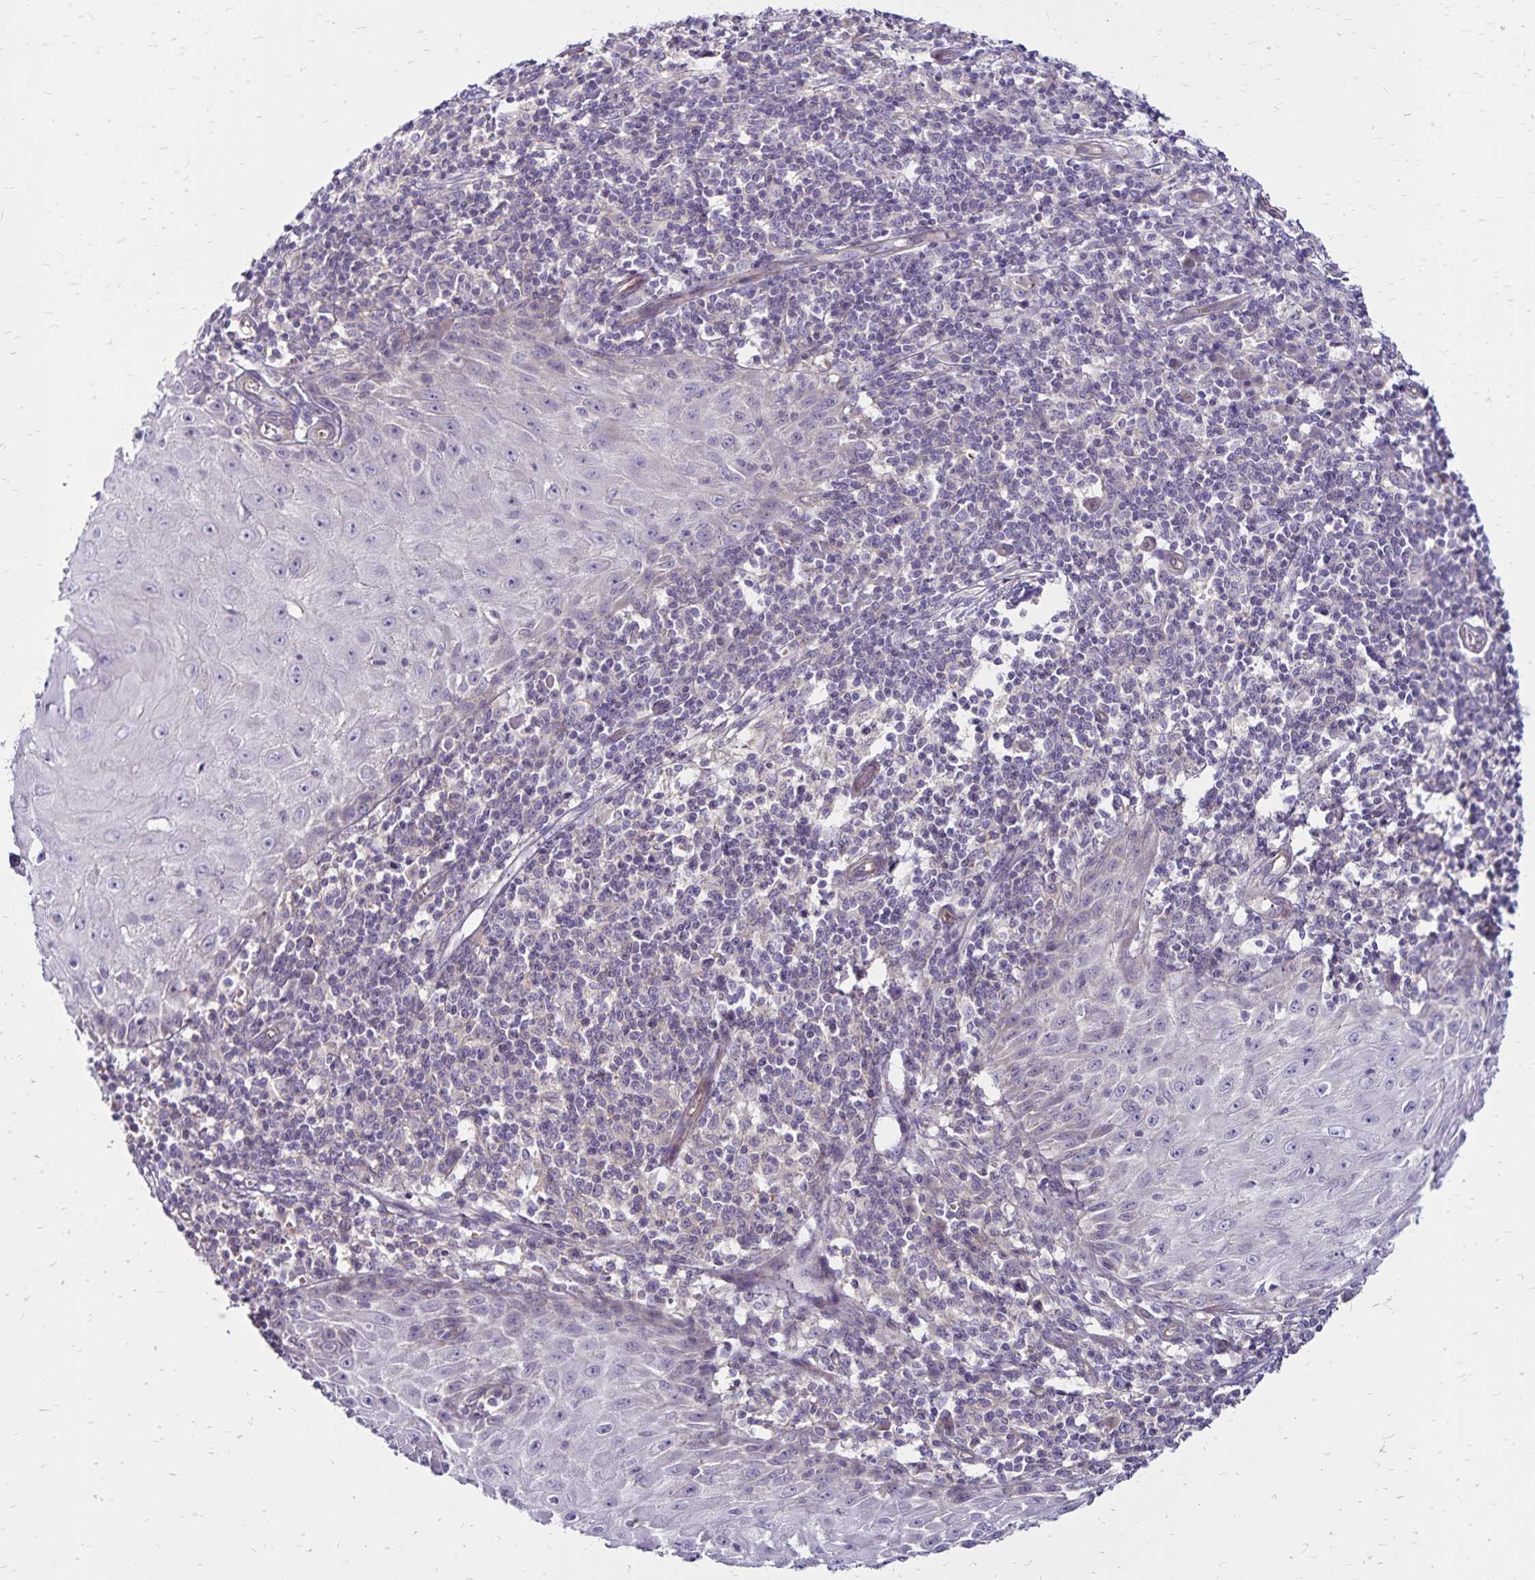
{"staining": {"intensity": "negative", "quantity": "none", "location": "none"}, "tissue": "skin cancer", "cell_type": "Tumor cells", "image_type": "cancer", "snomed": [{"axis": "morphology", "description": "Squamous cell carcinoma, NOS"}, {"axis": "topography", "description": "Skin"}], "caption": "DAB (3,3'-diaminobenzidine) immunohistochemical staining of skin squamous cell carcinoma shows no significant expression in tumor cells.", "gene": "FSD1", "patient": {"sex": "female", "age": 73}}